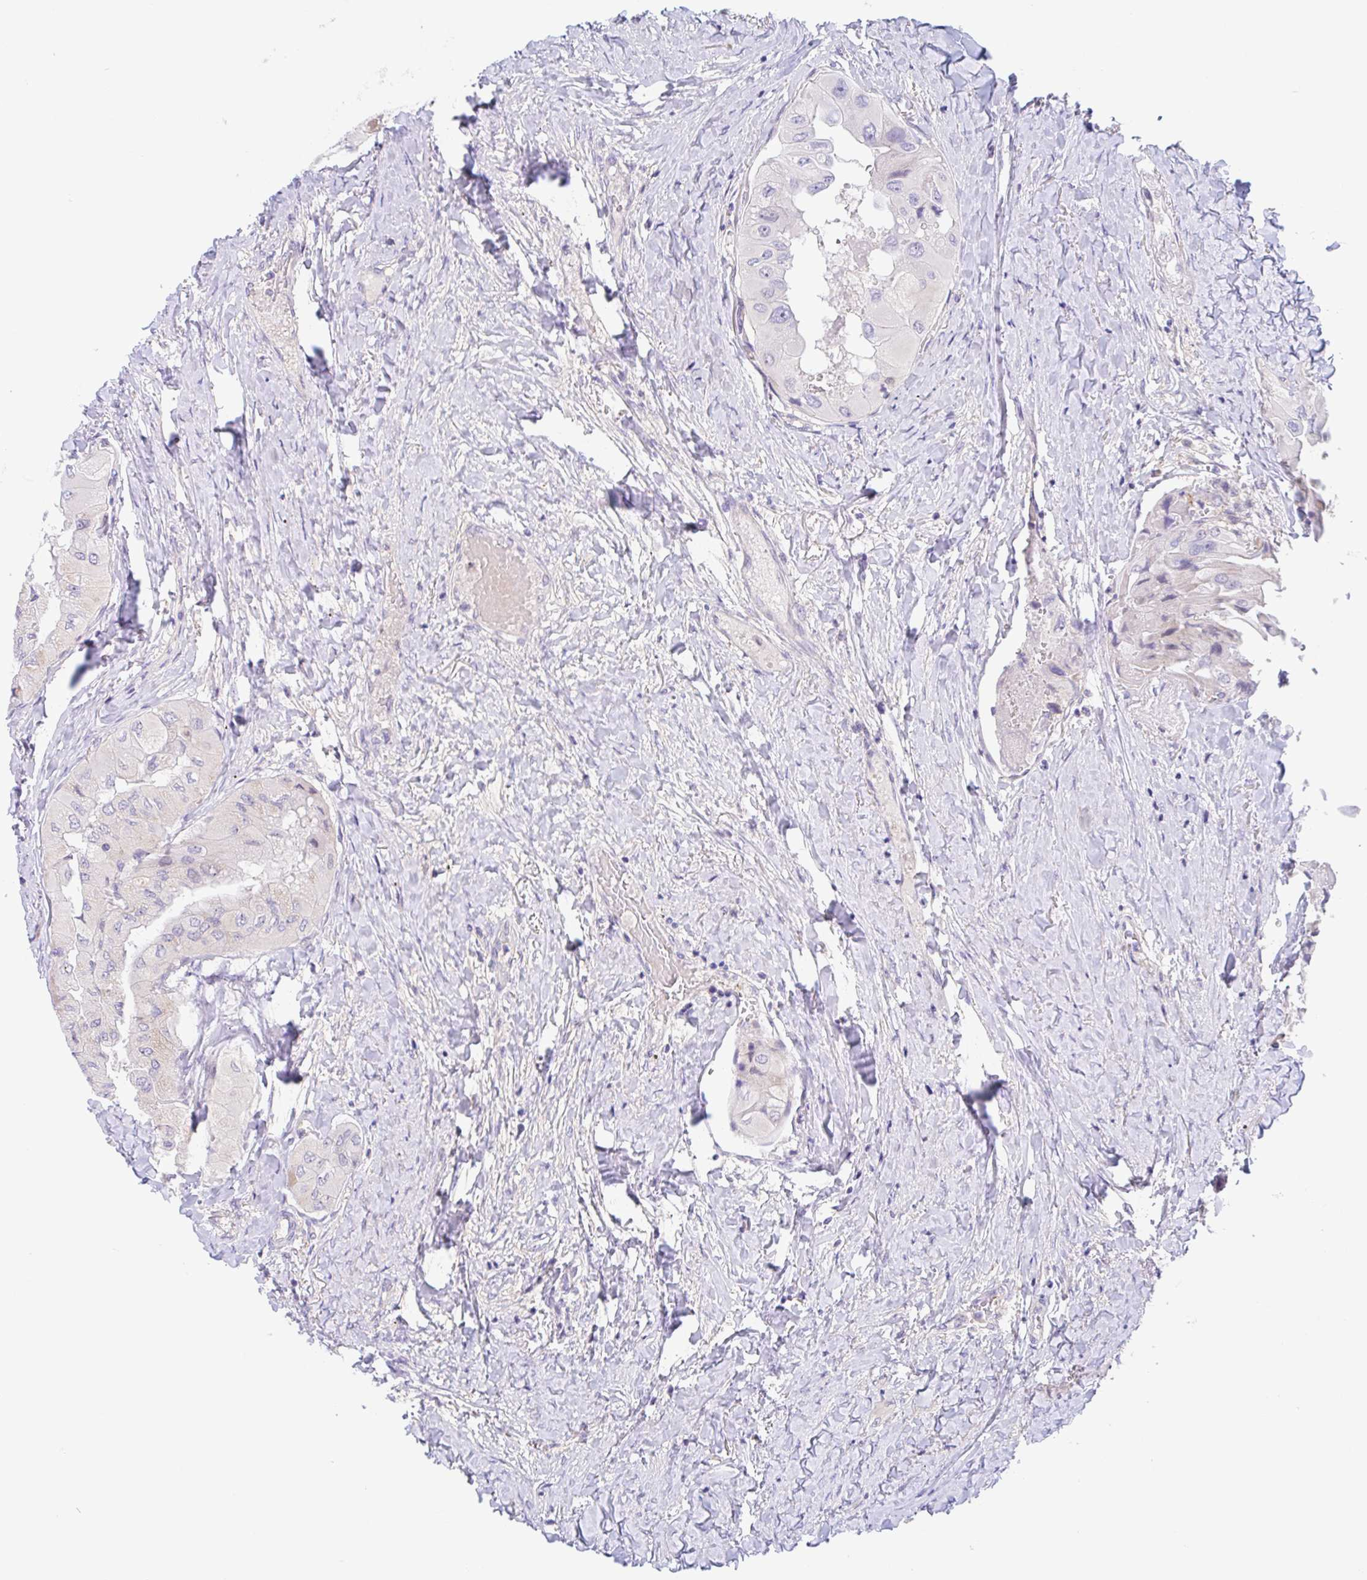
{"staining": {"intensity": "negative", "quantity": "none", "location": "none"}, "tissue": "thyroid cancer", "cell_type": "Tumor cells", "image_type": "cancer", "snomed": [{"axis": "morphology", "description": "Normal tissue, NOS"}, {"axis": "morphology", "description": "Papillary adenocarcinoma, NOS"}, {"axis": "topography", "description": "Thyroid gland"}], "caption": "A micrograph of human thyroid cancer (papillary adenocarcinoma) is negative for staining in tumor cells. The staining is performed using DAB brown chromogen with nuclei counter-stained in using hematoxylin.", "gene": "TMEM86A", "patient": {"sex": "female", "age": 59}}